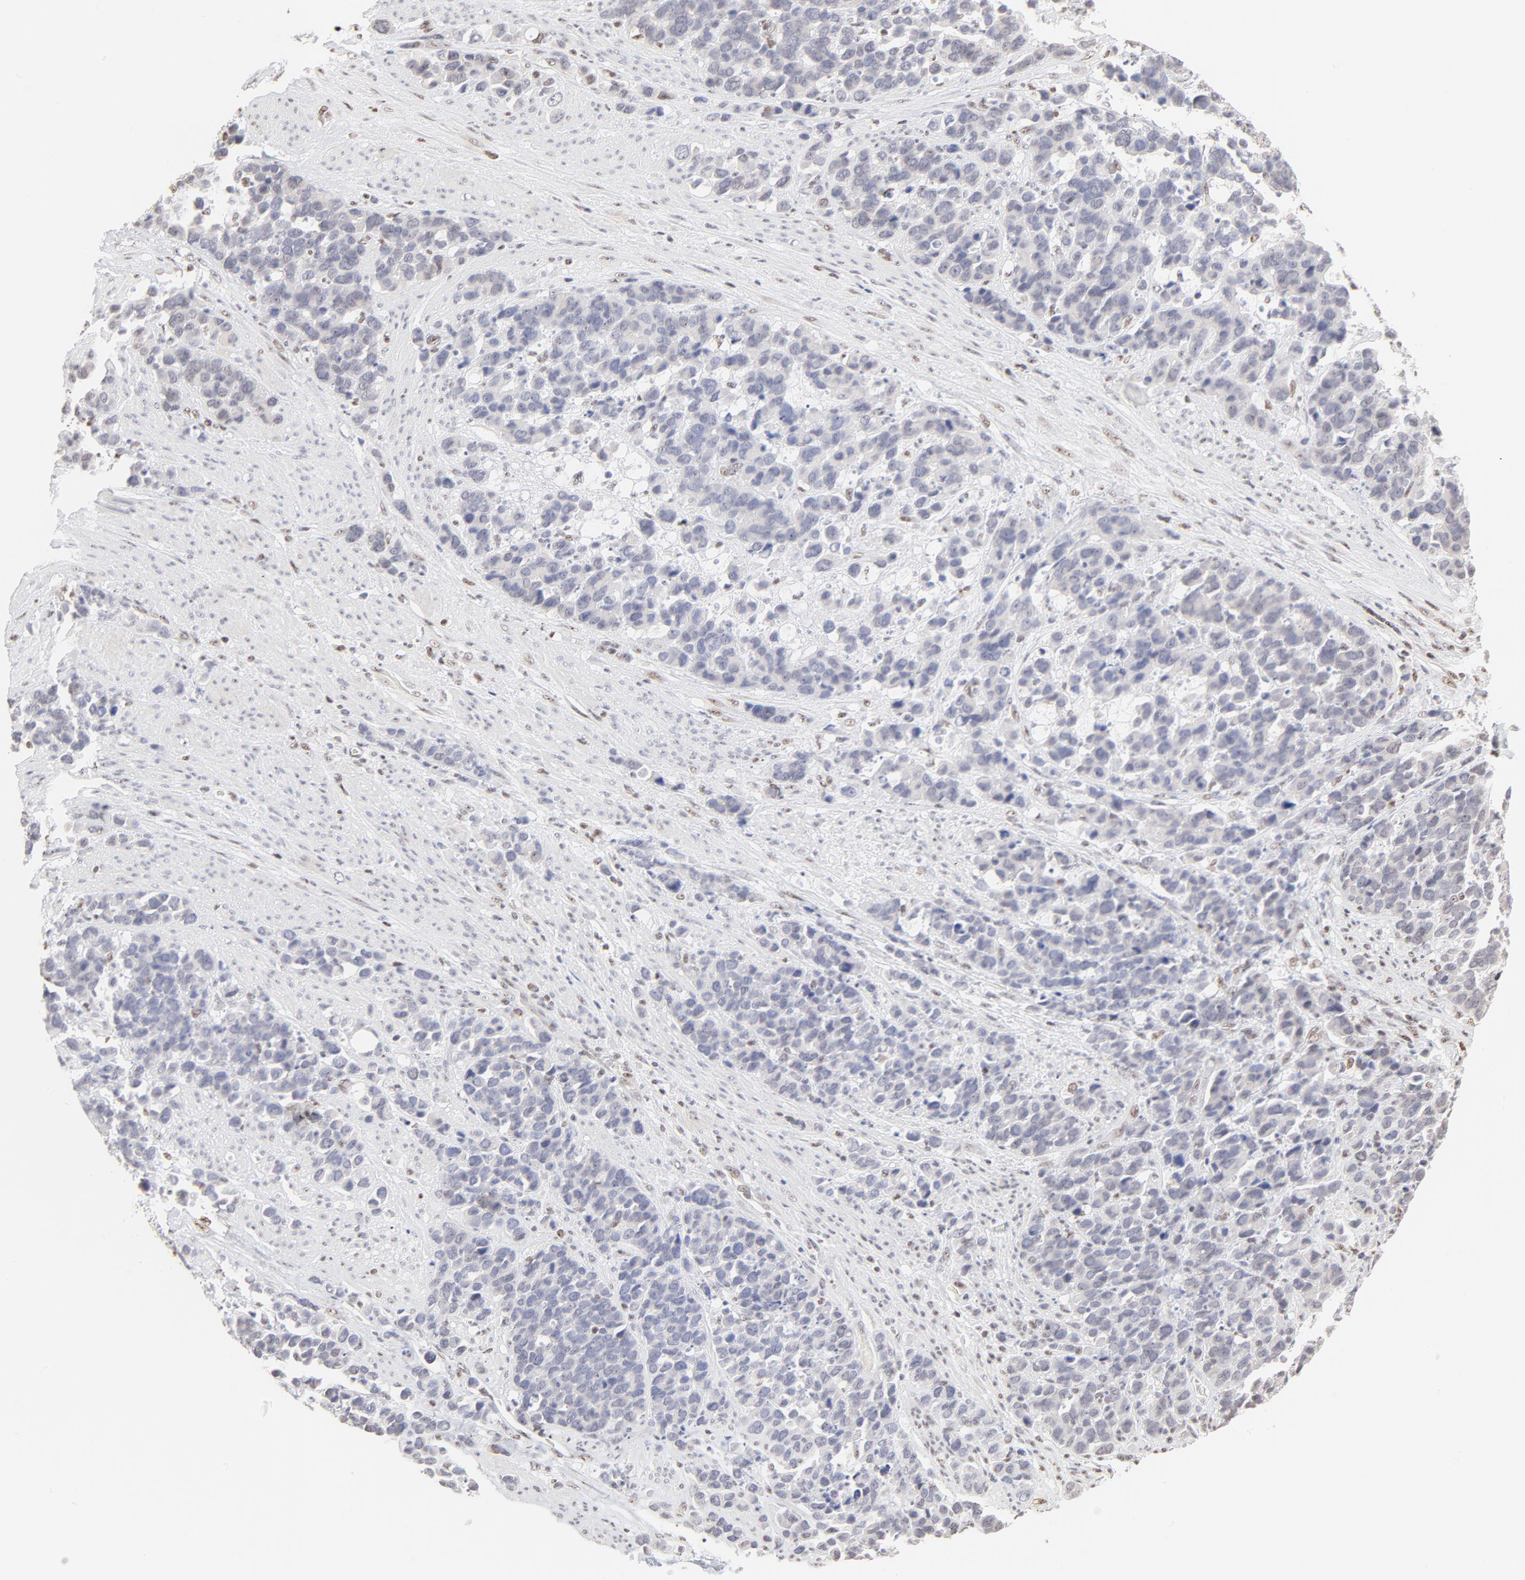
{"staining": {"intensity": "negative", "quantity": "none", "location": "none"}, "tissue": "stomach cancer", "cell_type": "Tumor cells", "image_type": "cancer", "snomed": [{"axis": "morphology", "description": "Adenocarcinoma, NOS"}, {"axis": "topography", "description": "Stomach, upper"}], "caption": "The immunohistochemistry histopathology image has no significant positivity in tumor cells of adenocarcinoma (stomach) tissue.", "gene": "NFIL3", "patient": {"sex": "male", "age": 71}}